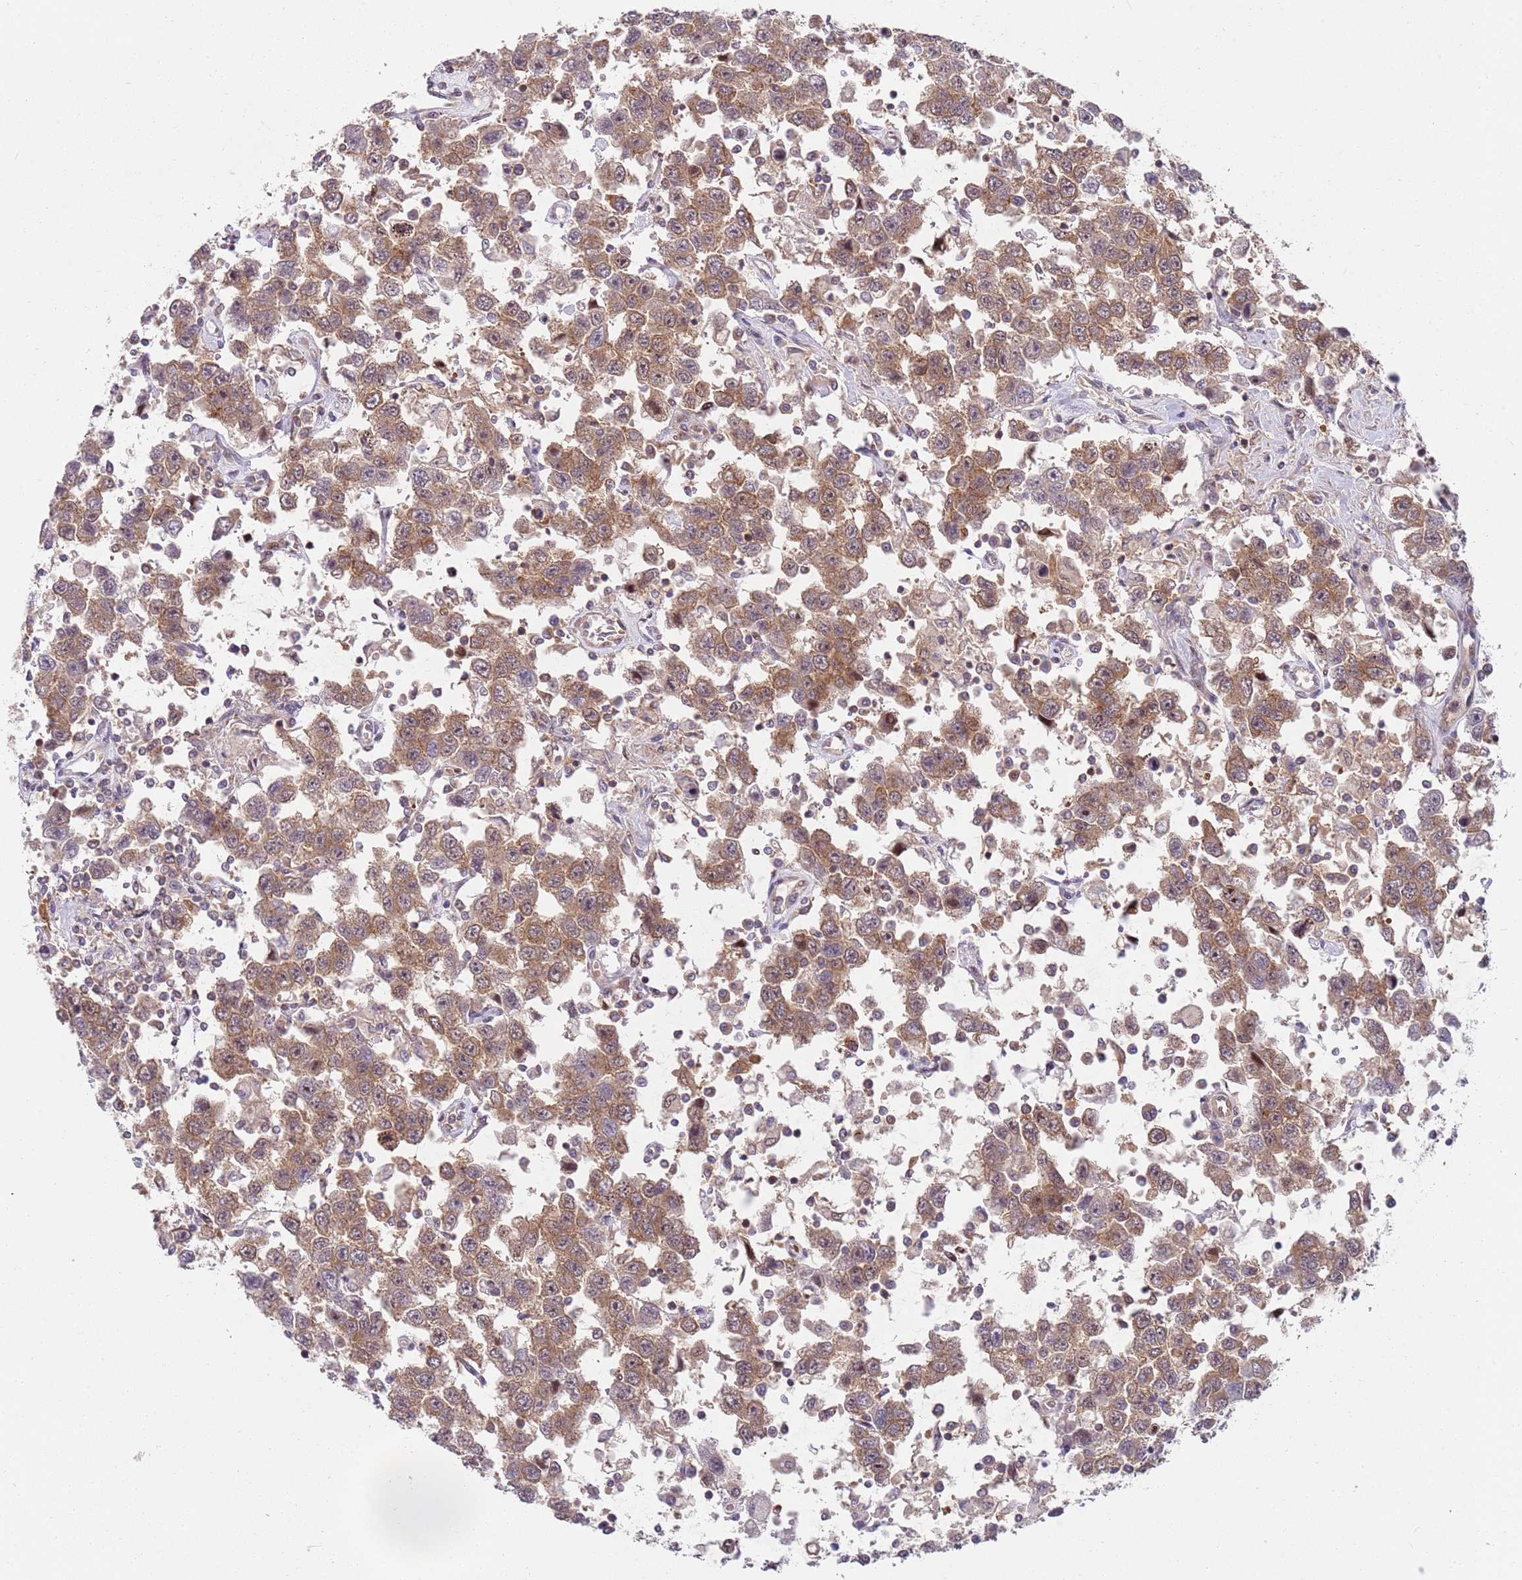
{"staining": {"intensity": "moderate", "quantity": ">75%", "location": "cytoplasmic/membranous,nuclear"}, "tissue": "testis cancer", "cell_type": "Tumor cells", "image_type": "cancer", "snomed": [{"axis": "morphology", "description": "Seminoma, NOS"}, {"axis": "topography", "description": "Testis"}], "caption": "Human testis cancer stained with a brown dye exhibits moderate cytoplasmic/membranous and nuclear positive positivity in approximately >75% of tumor cells.", "gene": "GGA1", "patient": {"sex": "male", "age": 41}}